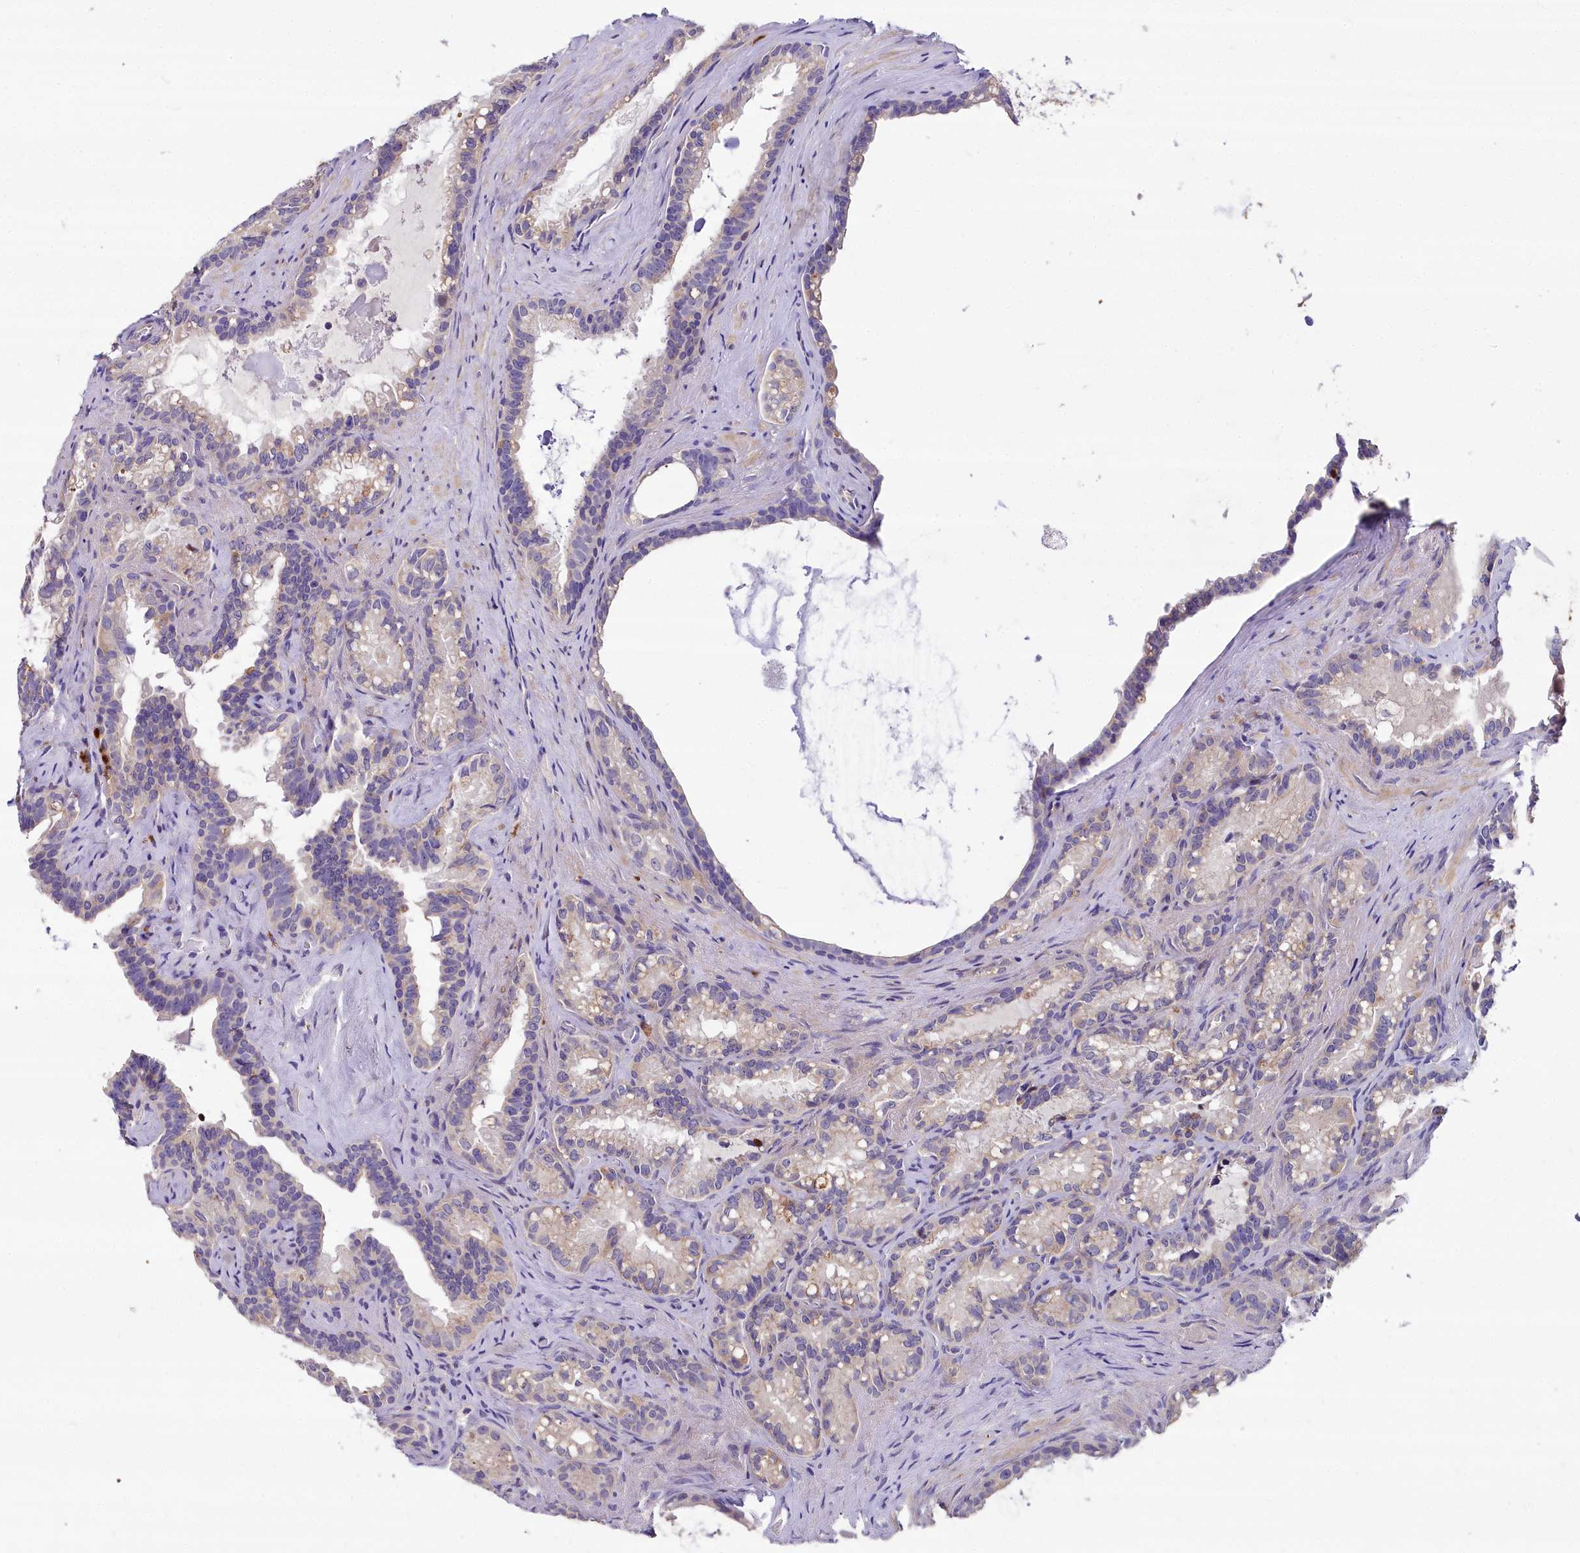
{"staining": {"intensity": "moderate", "quantity": "<25%", "location": "cytoplasmic/membranous"}, "tissue": "seminal vesicle", "cell_type": "Glandular cells", "image_type": "normal", "snomed": [{"axis": "morphology", "description": "Normal tissue, NOS"}, {"axis": "topography", "description": "Prostate"}, {"axis": "topography", "description": "Seminal veicle"}], "caption": "Brown immunohistochemical staining in unremarkable seminal vesicle demonstrates moderate cytoplasmic/membranous expression in approximately <25% of glandular cells. Using DAB (3,3'-diaminobenzidine) (brown) and hematoxylin (blue) stains, captured at high magnification using brightfield microscopy.", "gene": "NT5M", "patient": {"sex": "male", "age": 79}}